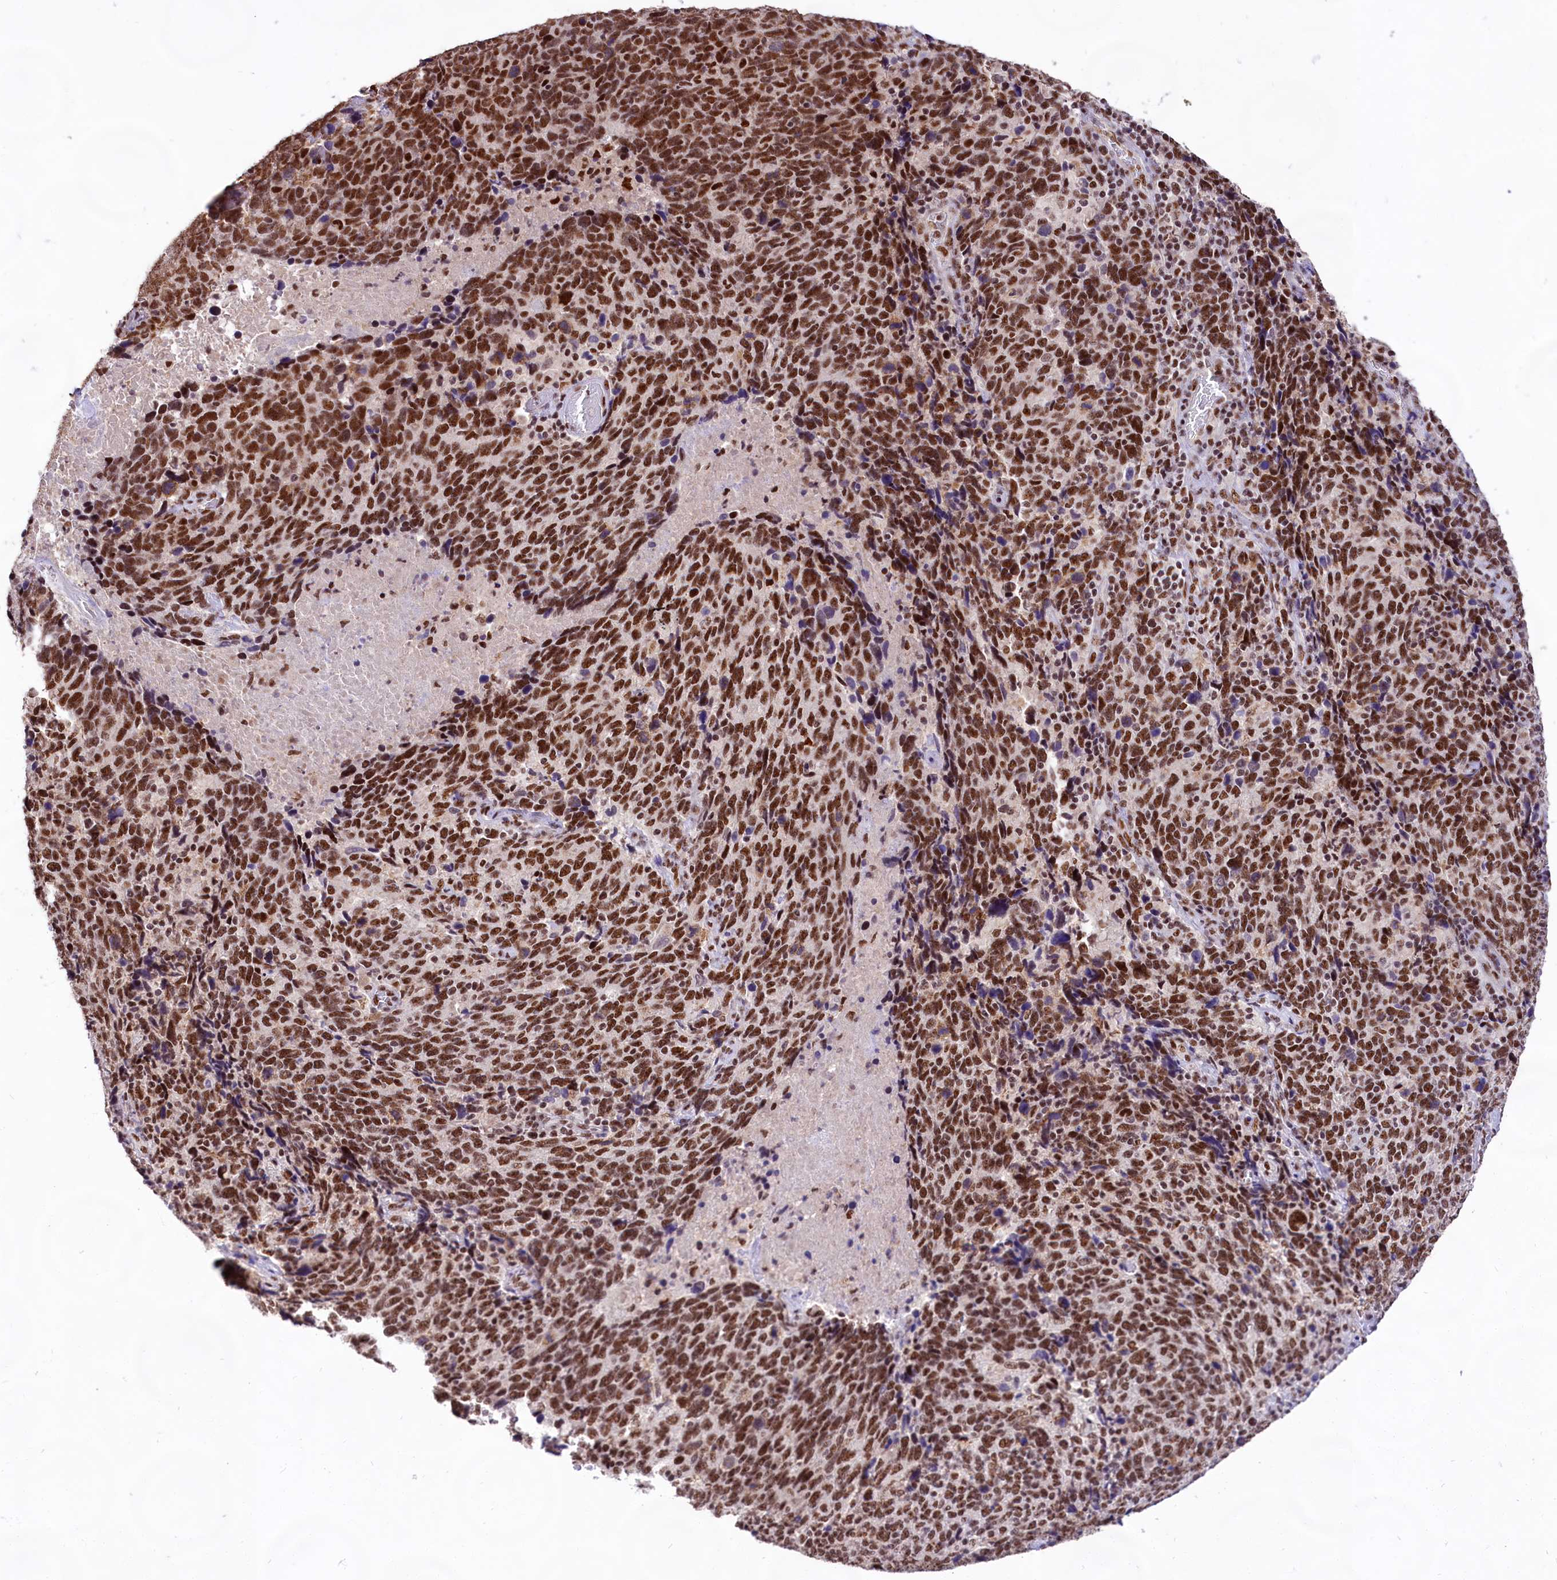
{"staining": {"intensity": "strong", "quantity": ">75%", "location": "nuclear"}, "tissue": "cervical cancer", "cell_type": "Tumor cells", "image_type": "cancer", "snomed": [{"axis": "morphology", "description": "Squamous cell carcinoma, NOS"}, {"axis": "topography", "description": "Cervix"}], "caption": "A brown stain highlights strong nuclear positivity of a protein in cervical cancer (squamous cell carcinoma) tumor cells. Nuclei are stained in blue.", "gene": "HIRA", "patient": {"sex": "female", "age": 41}}